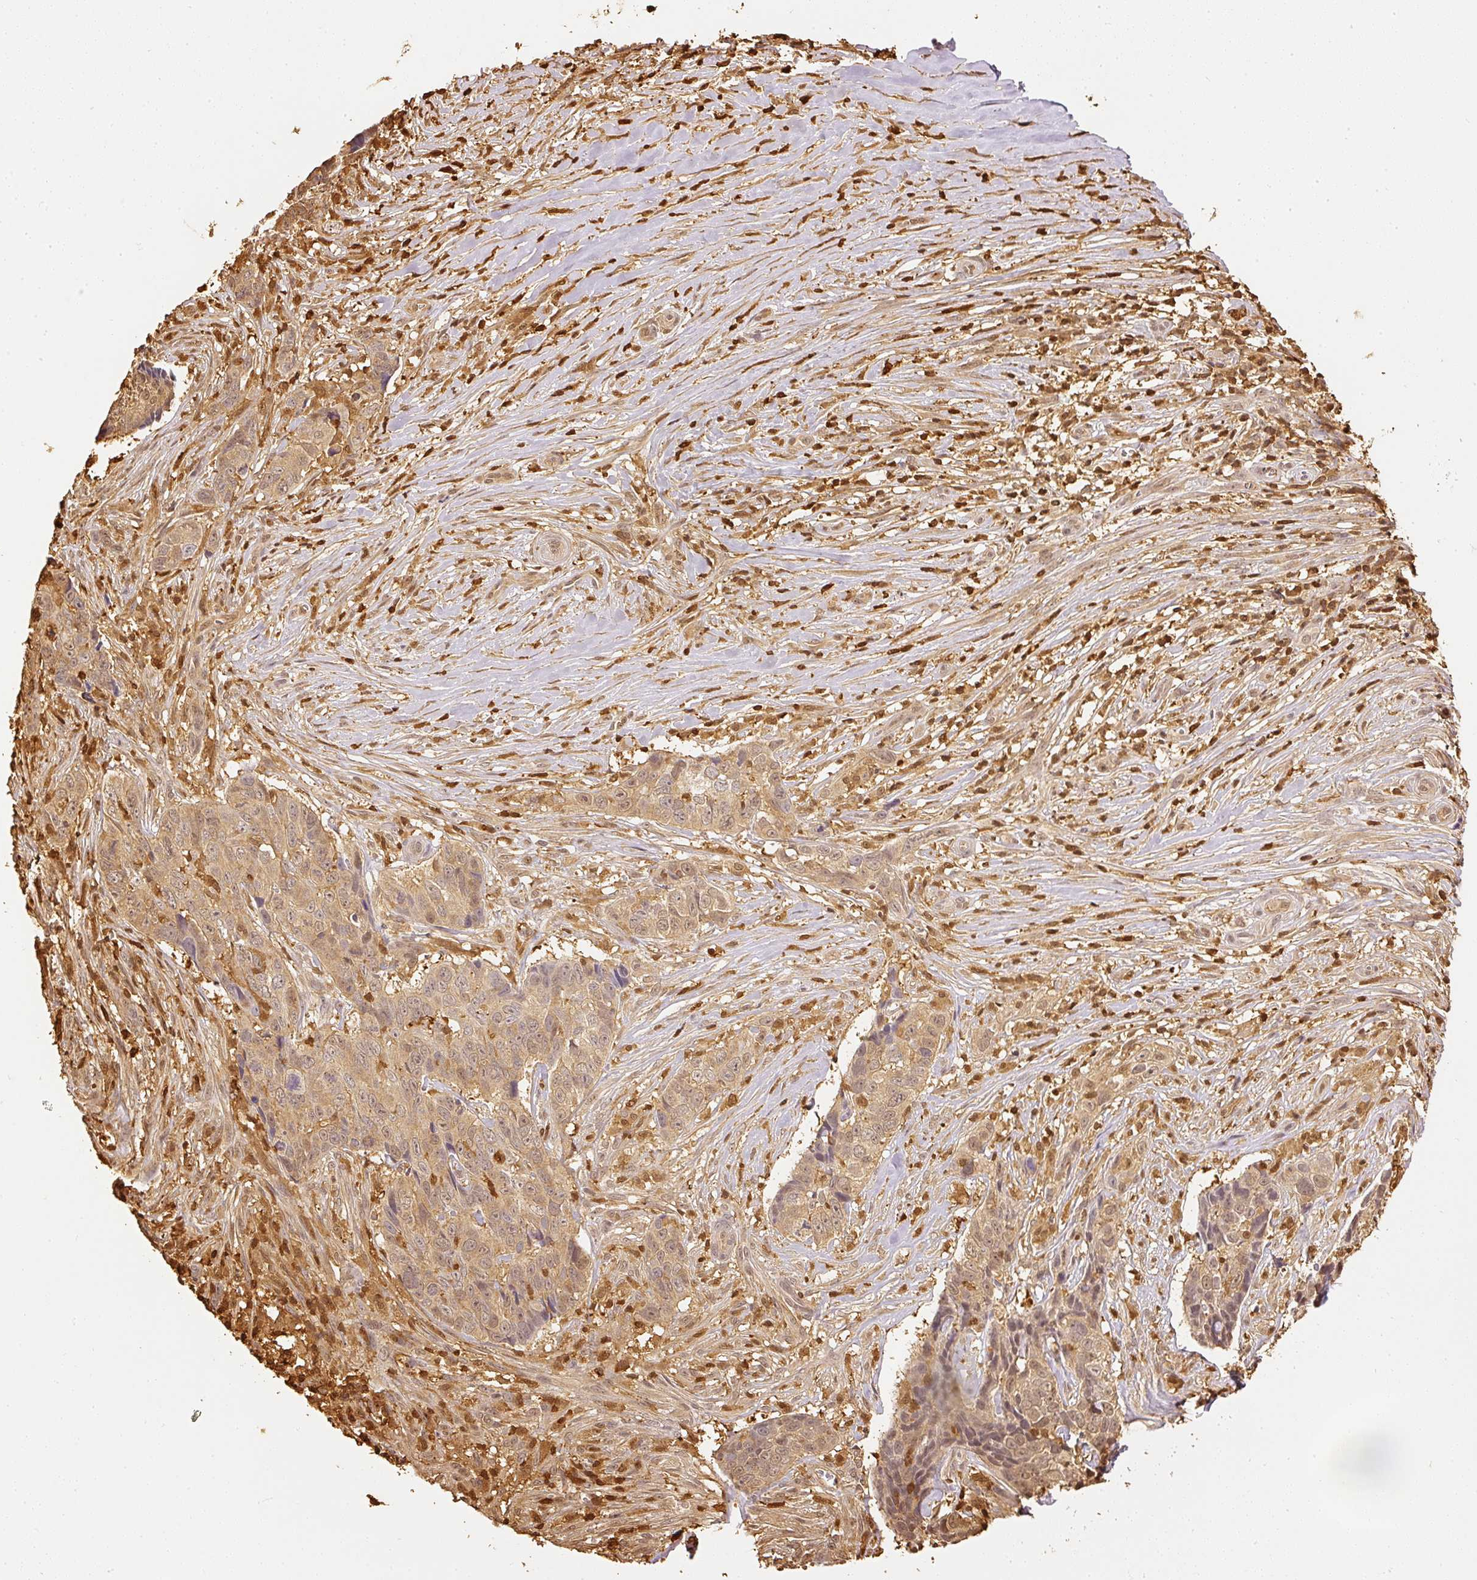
{"staining": {"intensity": "moderate", "quantity": ">75%", "location": "cytoplasmic/membranous"}, "tissue": "skin cancer", "cell_type": "Tumor cells", "image_type": "cancer", "snomed": [{"axis": "morphology", "description": "Basal cell carcinoma"}, {"axis": "topography", "description": "Skin"}], "caption": "Moderate cytoplasmic/membranous positivity is identified in approximately >75% of tumor cells in skin cancer (basal cell carcinoma).", "gene": "PFN1", "patient": {"sex": "female", "age": 82}}